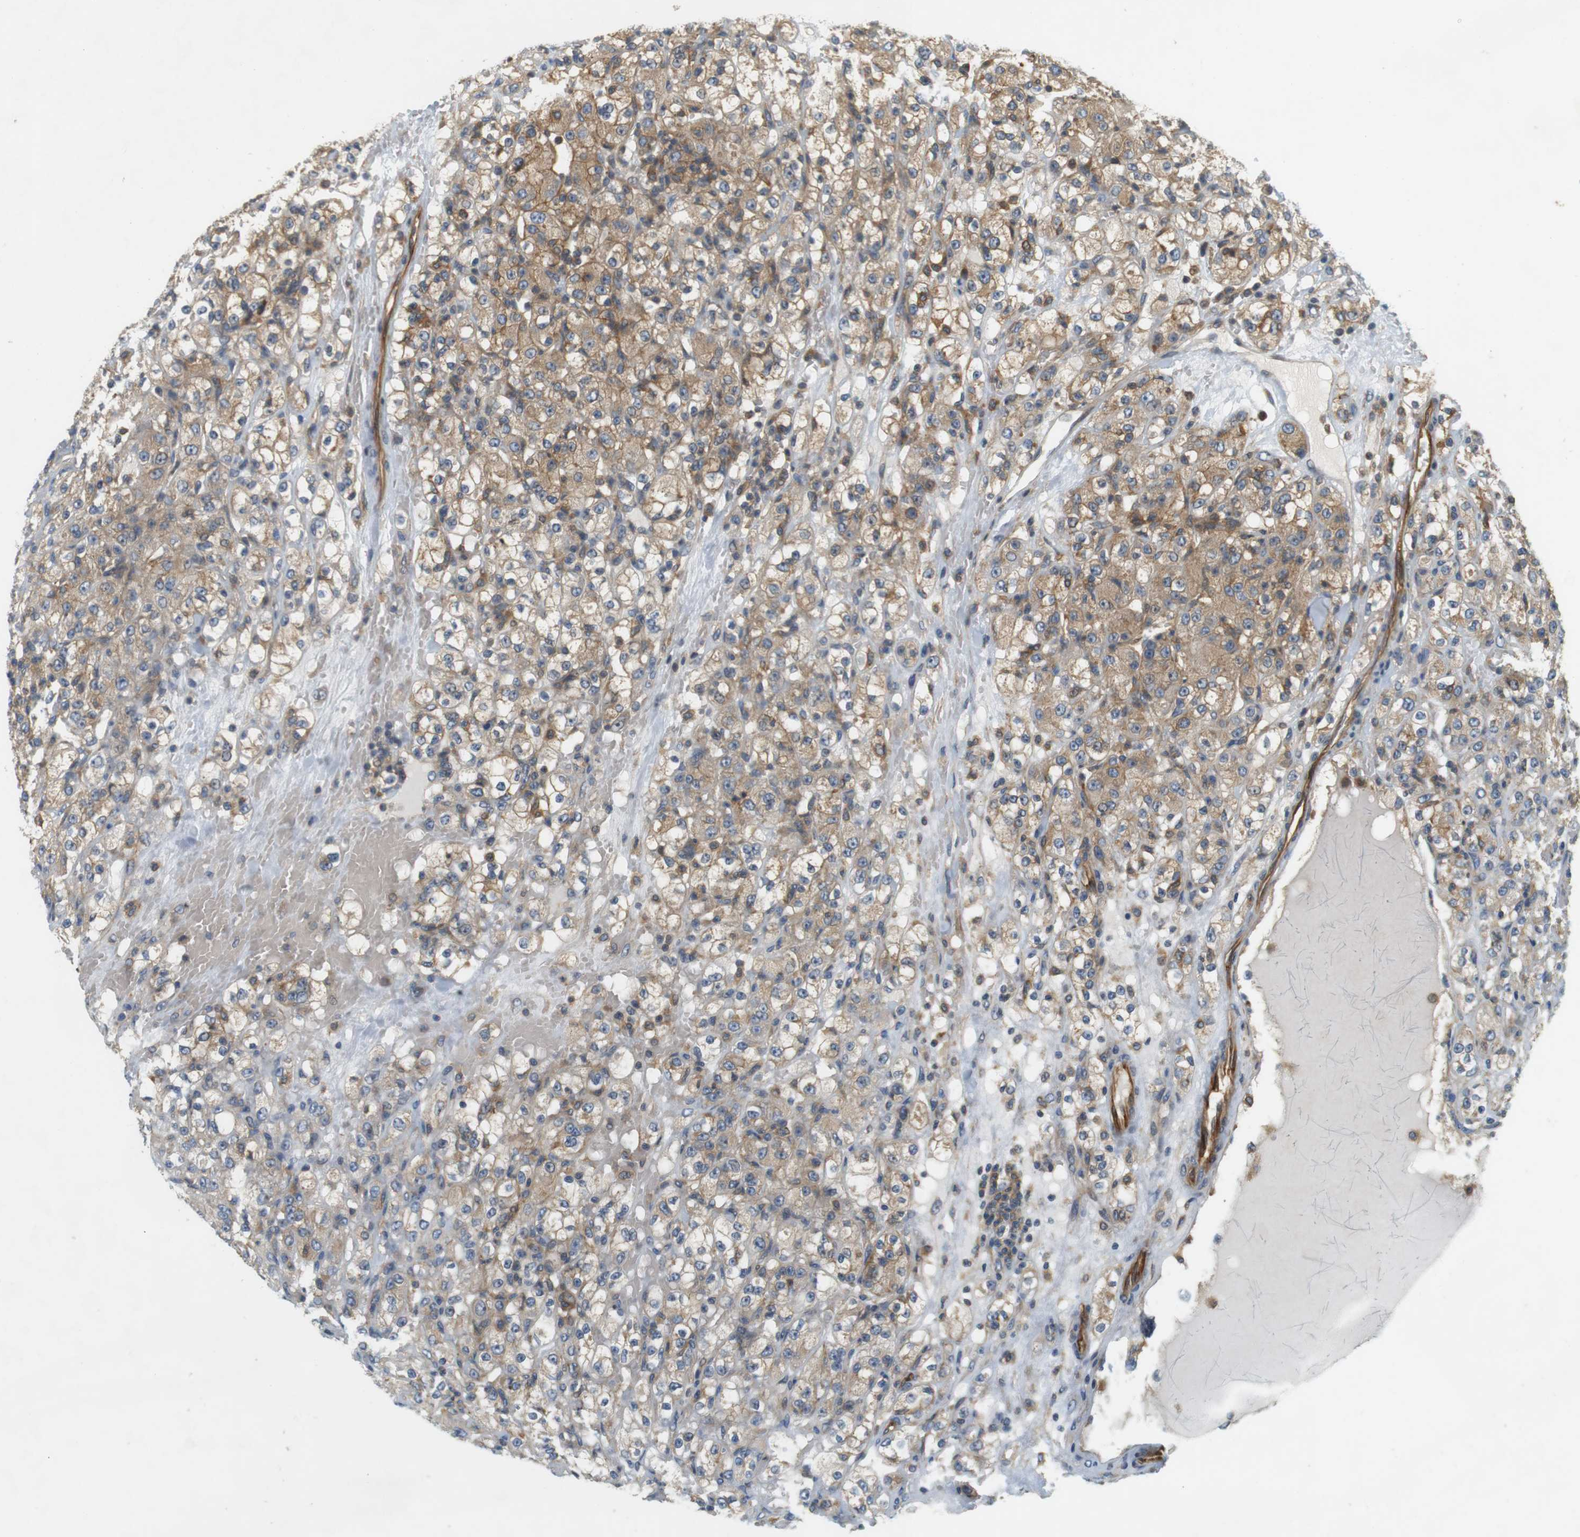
{"staining": {"intensity": "moderate", "quantity": "25%-75%", "location": "cytoplasmic/membranous"}, "tissue": "renal cancer", "cell_type": "Tumor cells", "image_type": "cancer", "snomed": [{"axis": "morphology", "description": "Normal tissue, NOS"}, {"axis": "morphology", "description": "Adenocarcinoma, NOS"}, {"axis": "topography", "description": "Kidney"}], "caption": "Adenocarcinoma (renal) stained with DAB immunohistochemistry (IHC) displays medium levels of moderate cytoplasmic/membranous positivity in about 25%-75% of tumor cells. The protein of interest is stained brown, and the nuclei are stained in blue (DAB (3,3'-diaminobenzidine) IHC with brightfield microscopy, high magnification).", "gene": "SH3GLB1", "patient": {"sex": "male", "age": 61}}